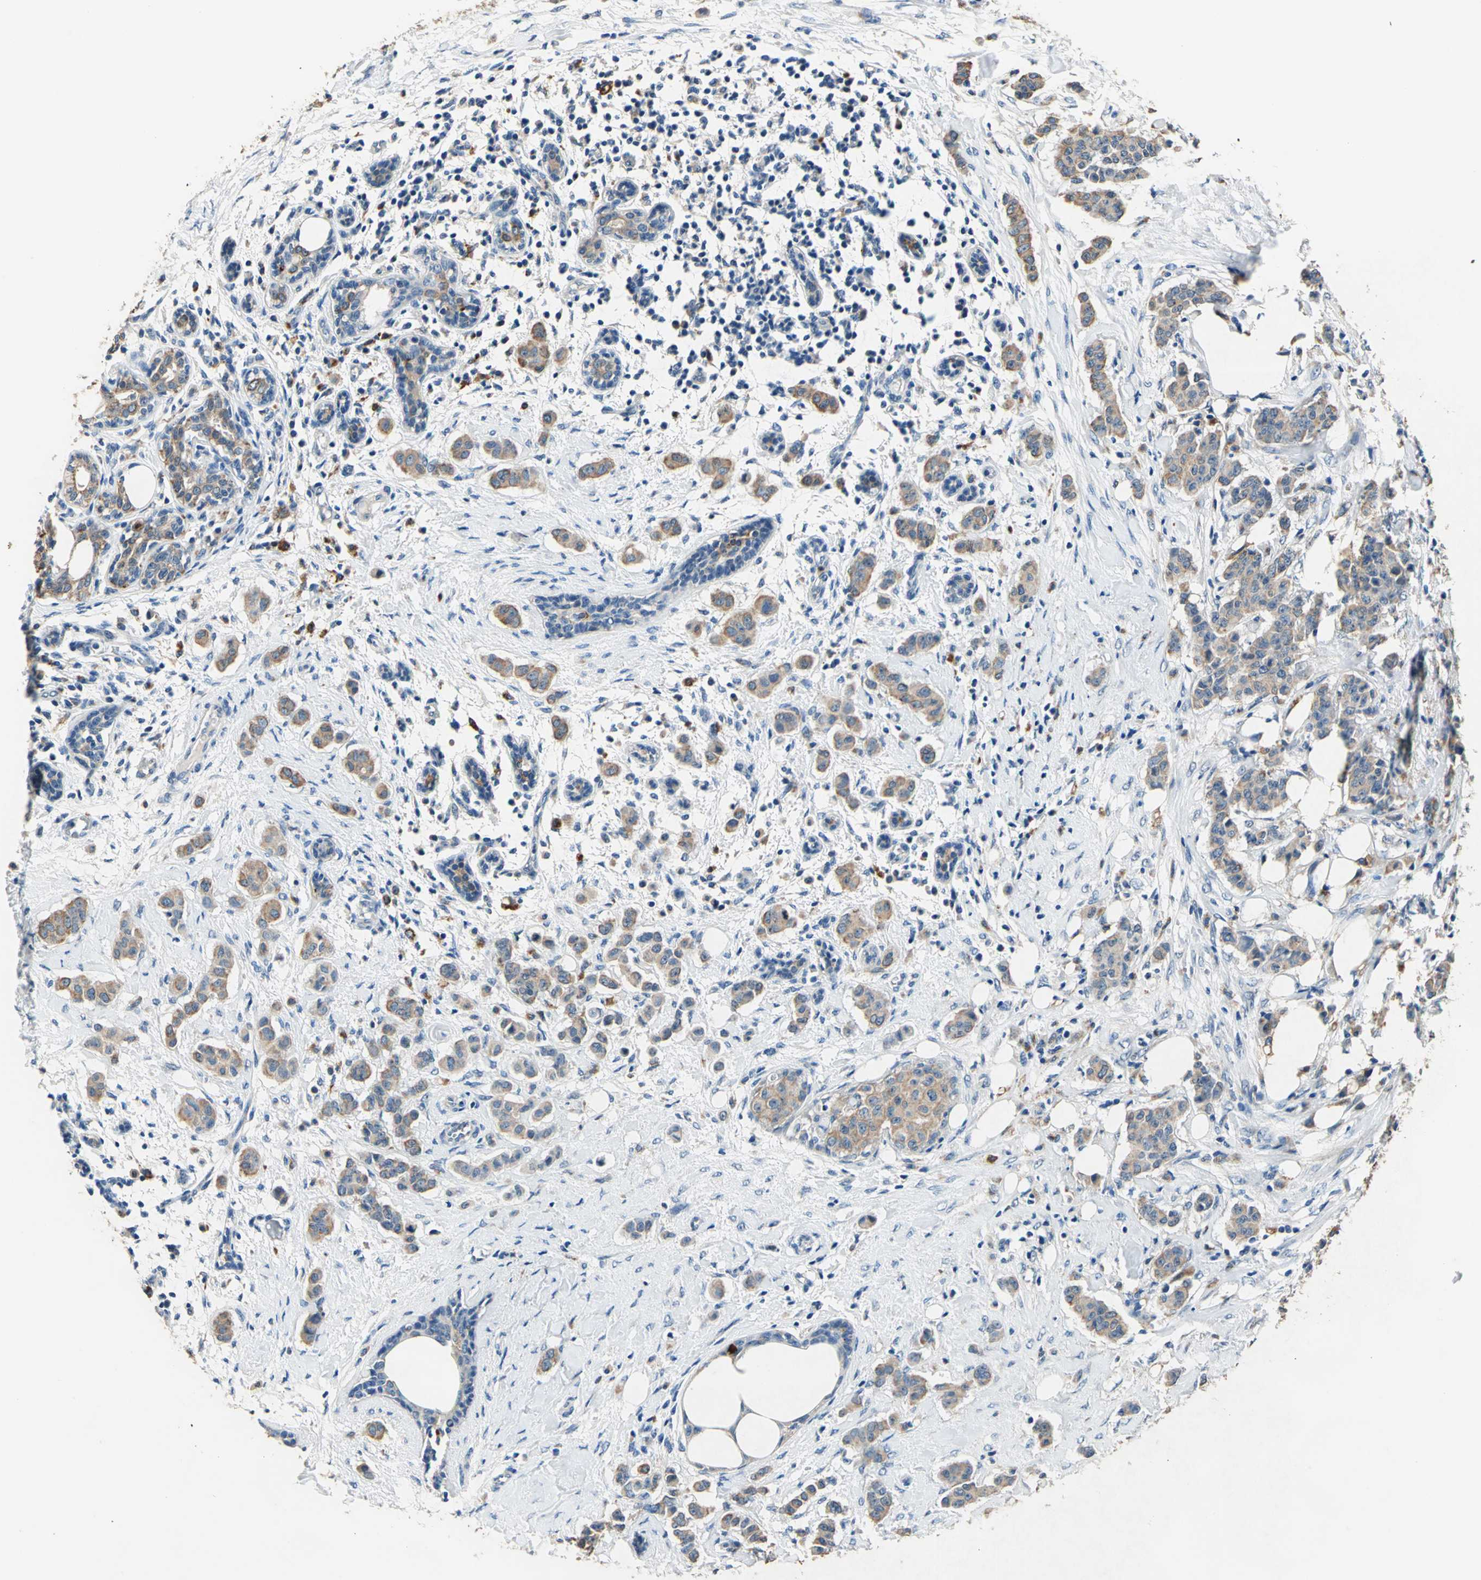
{"staining": {"intensity": "weak", "quantity": ">75%", "location": "cytoplasmic/membranous"}, "tissue": "breast cancer", "cell_type": "Tumor cells", "image_type": "cancer", "snomed": [{"axis": "morphology", "description": "Duct carcinoma"}, {"axis": "topography", "description": "Breast"}], "caption": "Immunohistochemistry (DAB) staining of human breast intraductal carcinoma displays weak cytoplasmic/membranous protein staining in approximately >75% of tumor cells.", "gene": "RASD2", "patient": {"sex": "female", "age": 40}}